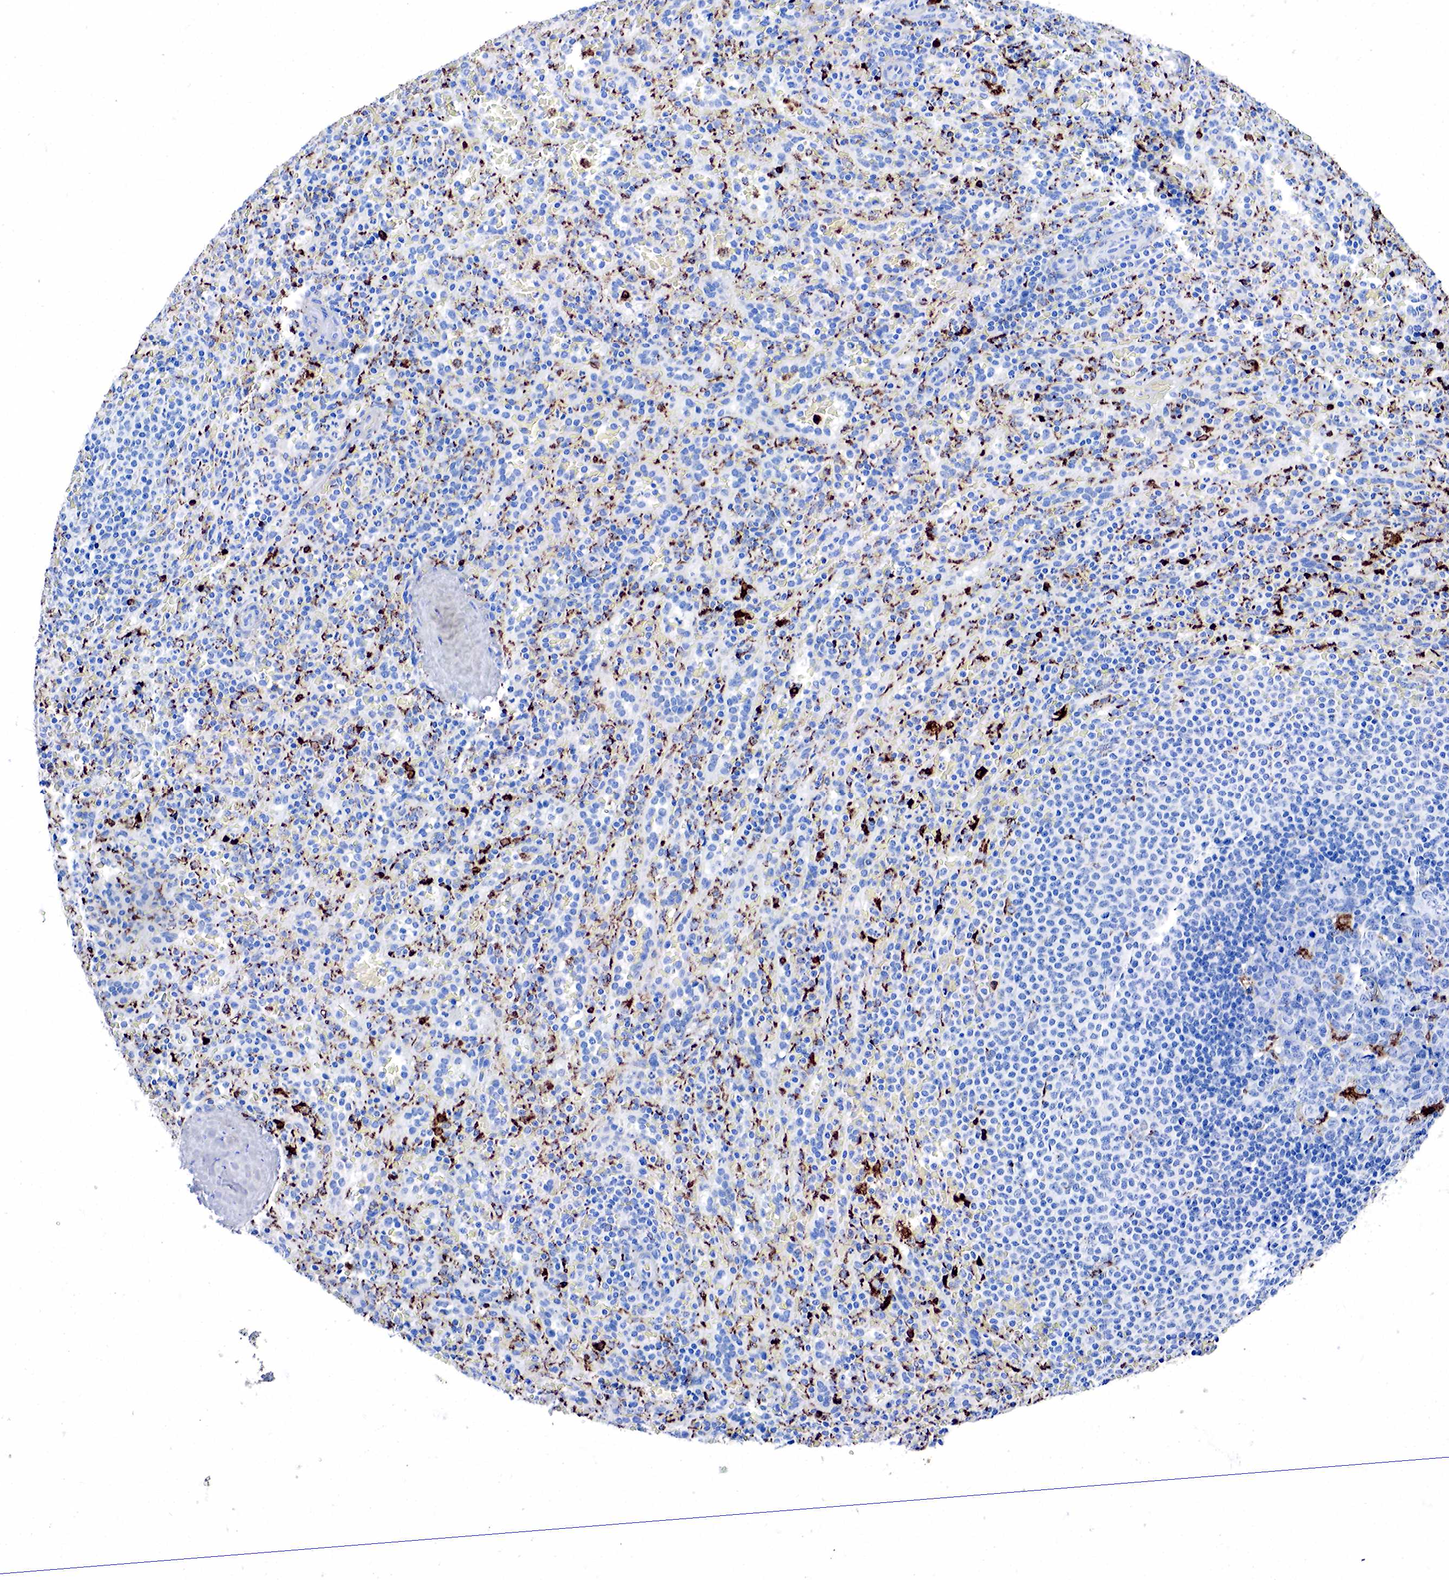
{"staining": {"intensity": "strong", "quantity": "<25%", "location": "cytoplasmic/membranous"}, "tissue": "spleen", "cell_type": "Cells in red pulp", "image_type": "normal", "snomed": [{"axis": "morphology", "description": "Normal tissue, NOS"}, {"axis": "topography", "description": "Spleen"}], "caption": "This histopathology image shows IHC staining of benign spleen, with medium strong cytoplasmic/membranous staining in about <25% of cells in red pulp.", "gene": "CD68", "patient": {"sex": "female", "age": 21}}